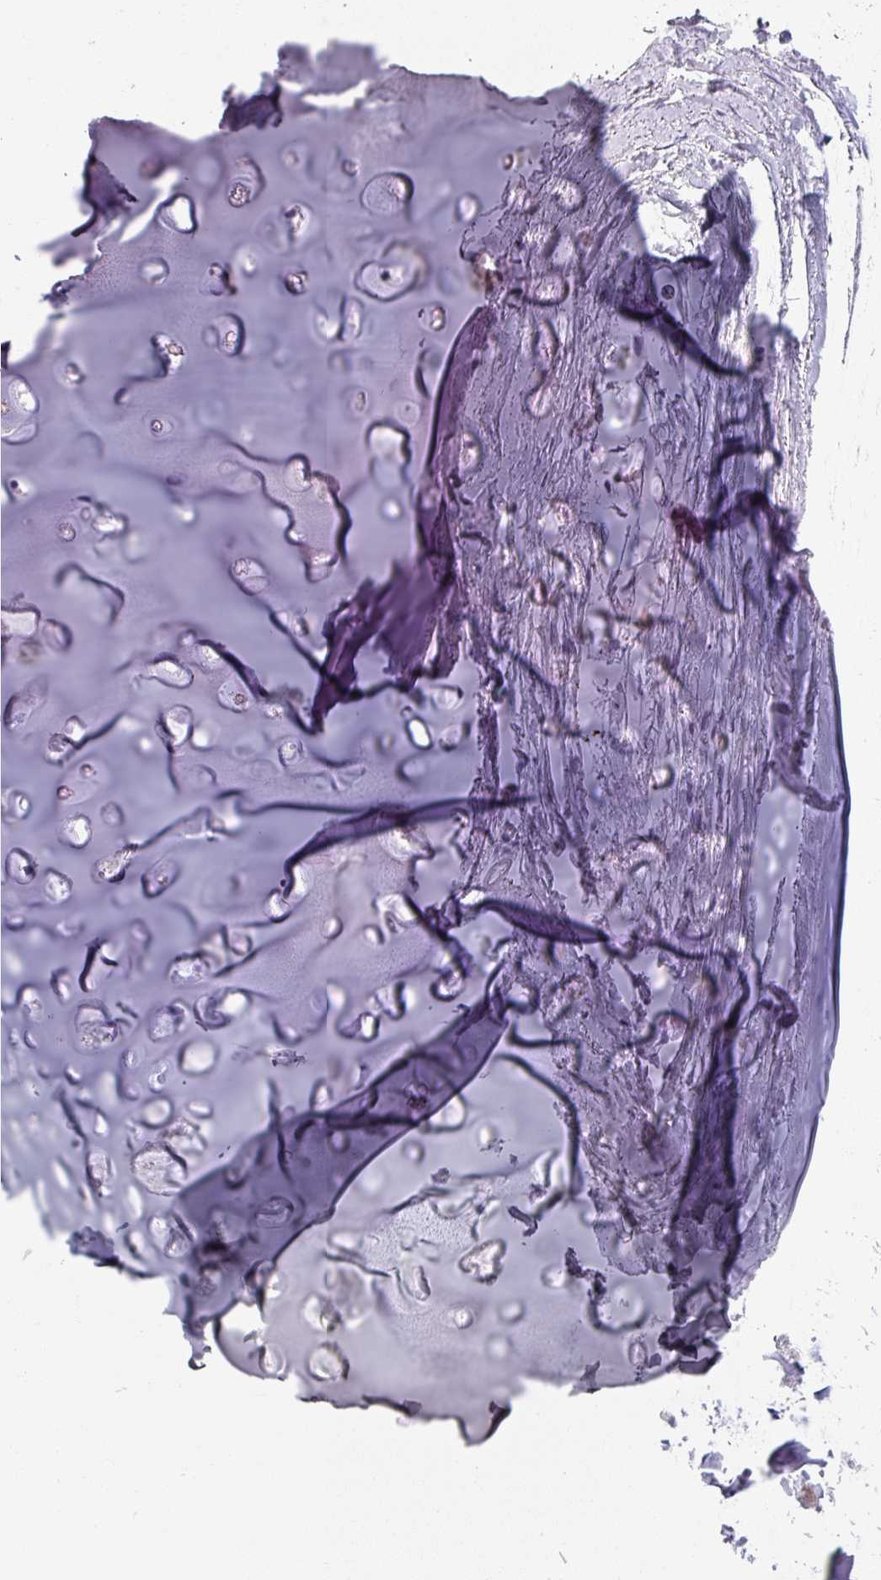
{"staining": {"intensity": "negative", "quantity": "none", "location": "none"}, "tissue": "adipose tissue", "cell_type": "Adipocytes", "image_type": "normal", "snomed": [{"axis": "morphology", "description": "Normal tissue, NOS"}, {"axis": "topography", "description": "Lymph node"}, {"axis": "topography", "description": "Cartilage tissue"}, {"axis": "topography", "description": "Bronchus"}], "caption": "DAB immunohistochemical staining of unremarkable human adipose tissue reveals no significant expression in adipocytes.", "gene": "SFTPA1", "patient": {"sex": "female", "age": 70}}